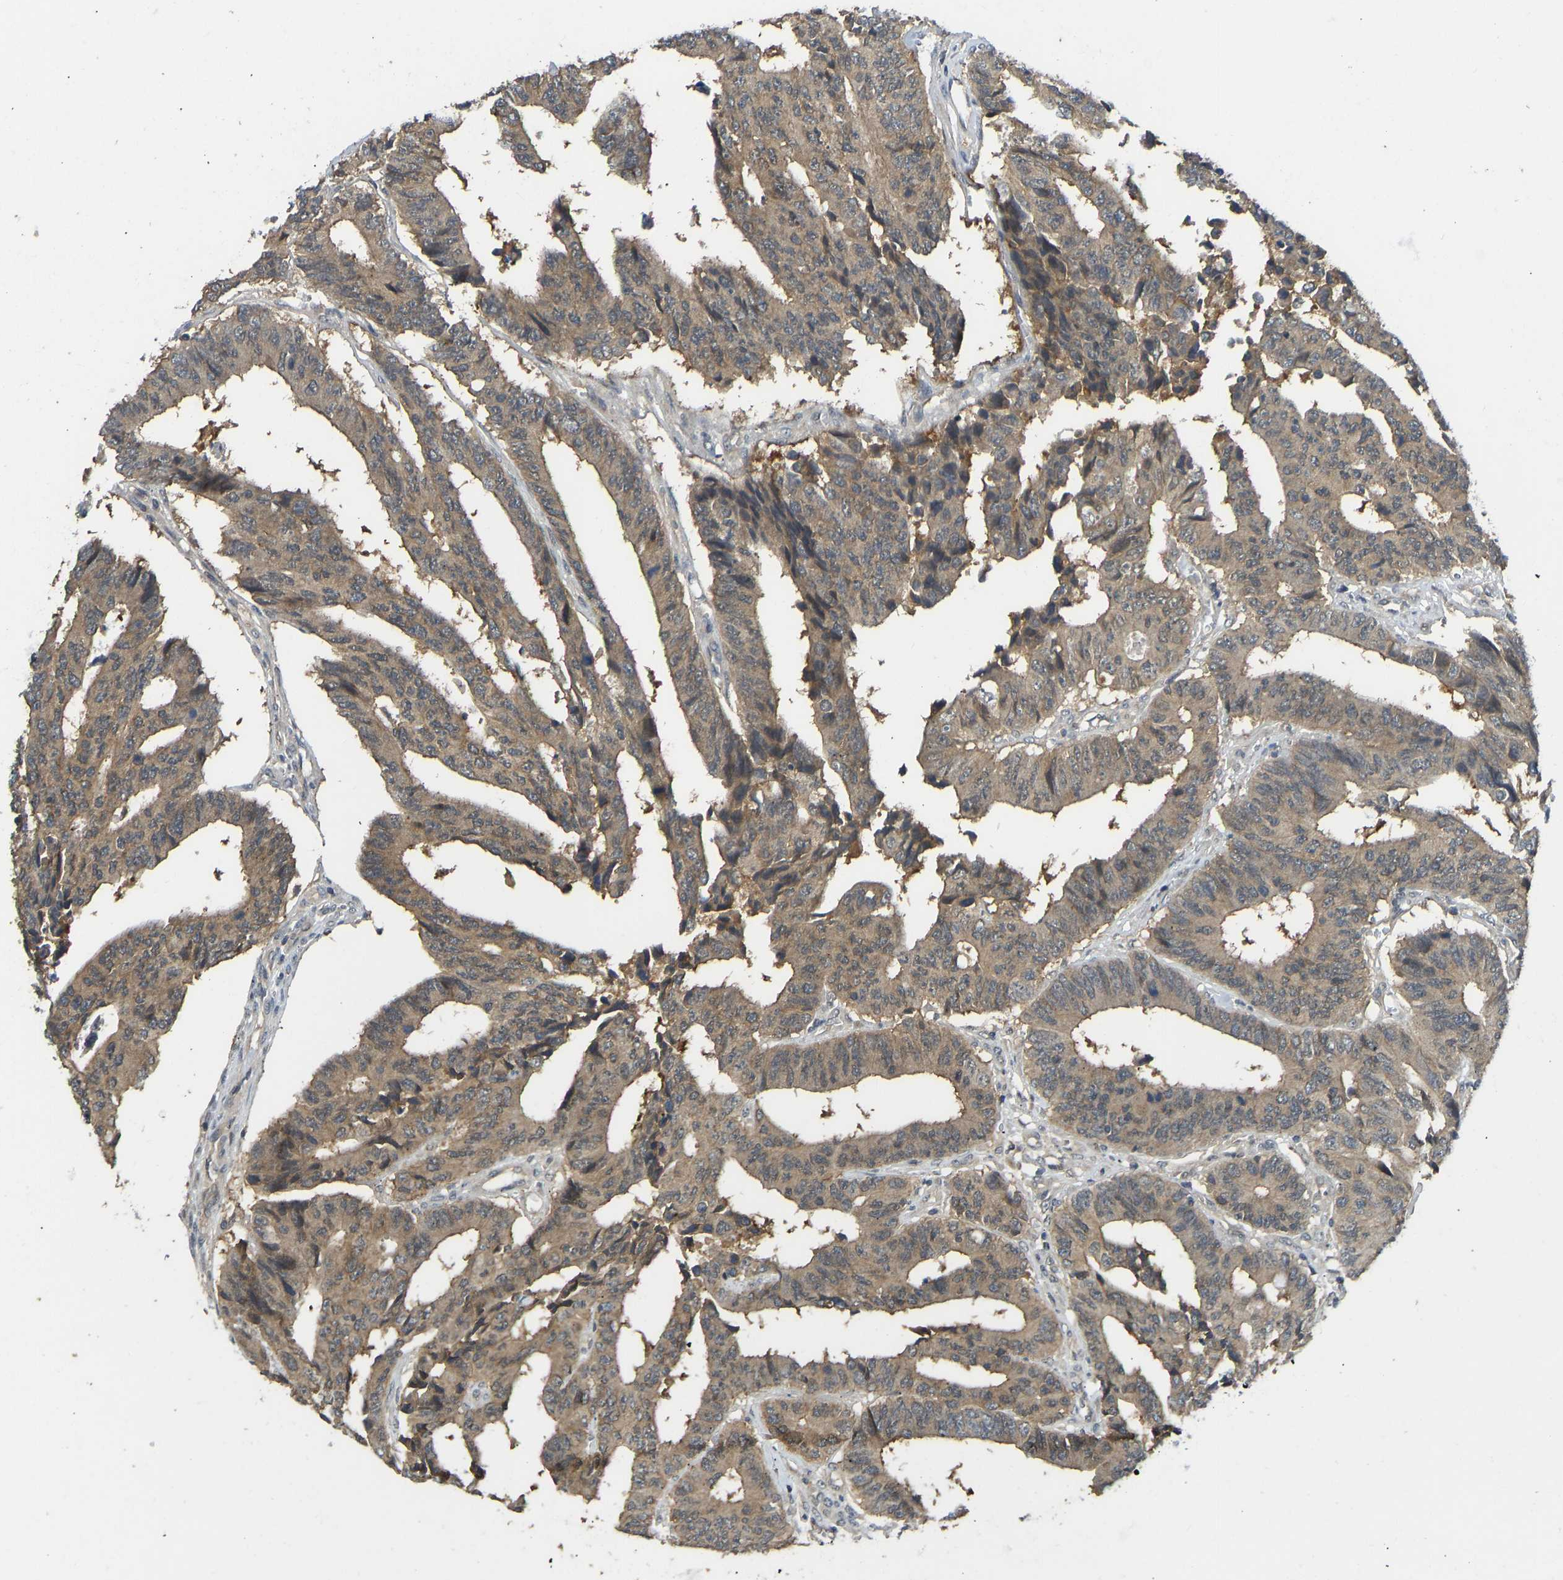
{"staining": {"intensity": "moderate", "quantity": ">75%", "location": "cytoplasmic/membranous"}, "tissue": "colorectal cancer", "cell_type": "Tumor cells", "image_type": "cancer", "snomed": [{"axis": "morphology", "description": "Adenocarcinoma, NOS"}, {"axis": "topography", "description": "Rectum"}], "caption": "Moderate cytoplasmic/membranous positivity for a protein is identified in approximately >75% of tumor cells of colorectal cancer using immunohistochemistry.", "gene": "NDRG3", "patient": {"sex": "male", "age": 84}}